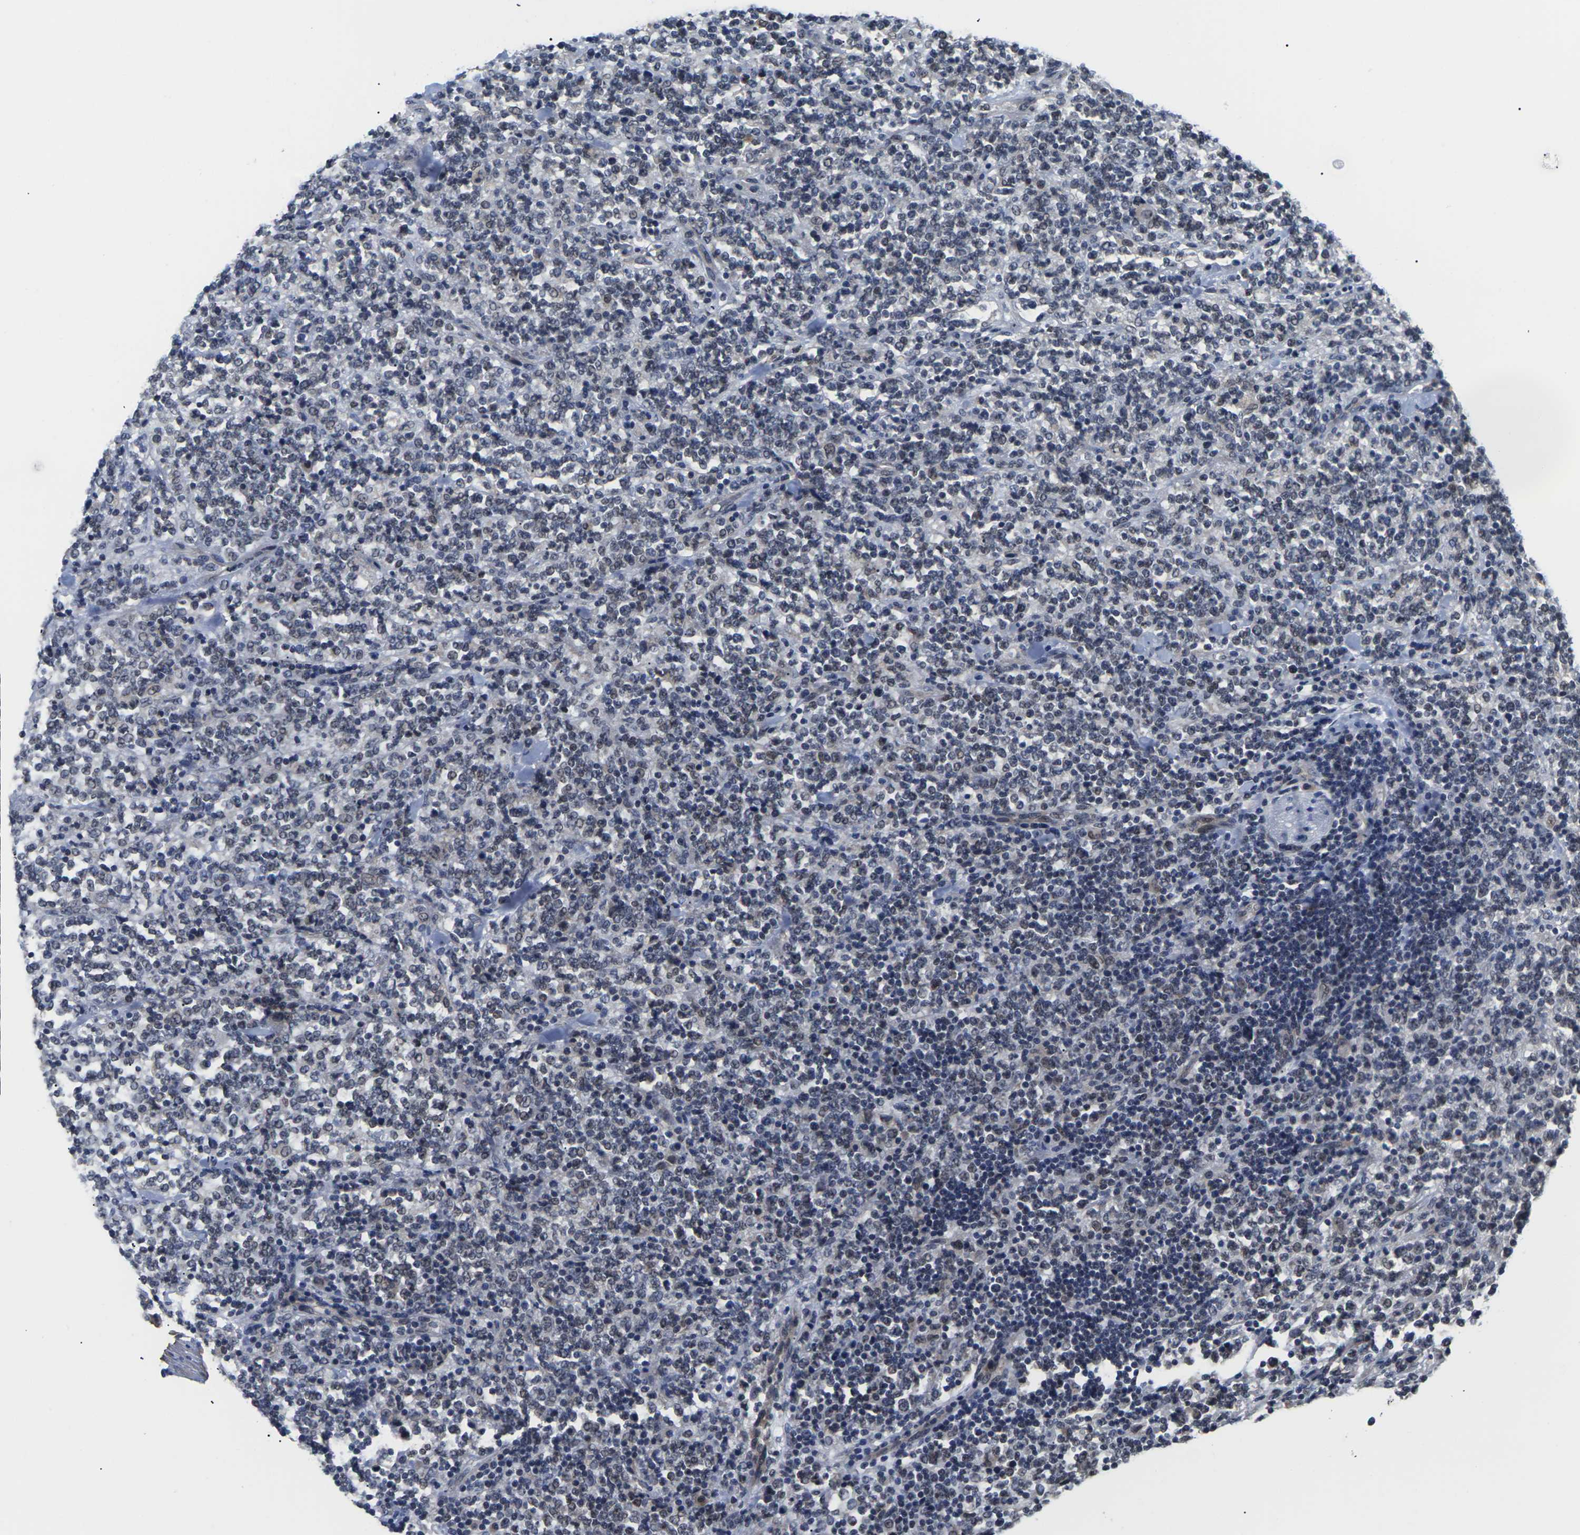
{"staining": {"intensity": "weak", "quantity": "<25%", "location": "nuclear"}, "tissue": "lymphoma", "cell_type": "Tumor cells", "image_type": "cancer", "snomed": [{"axis": "morphology", "description": "Malignant lymphoma, non-Hodgkin's type, High grade"}, {"axis": "topography", "description": "Soft tissue"}], "caption": "Human high-grade malignant lymphoma, non-Hodgkin's type stained for a protein using immunohistochemistry (IHC) shows no expression in tumor cells.", "gene": "ST6GAL2", "patient": {"sex": "male", "age": 18}}